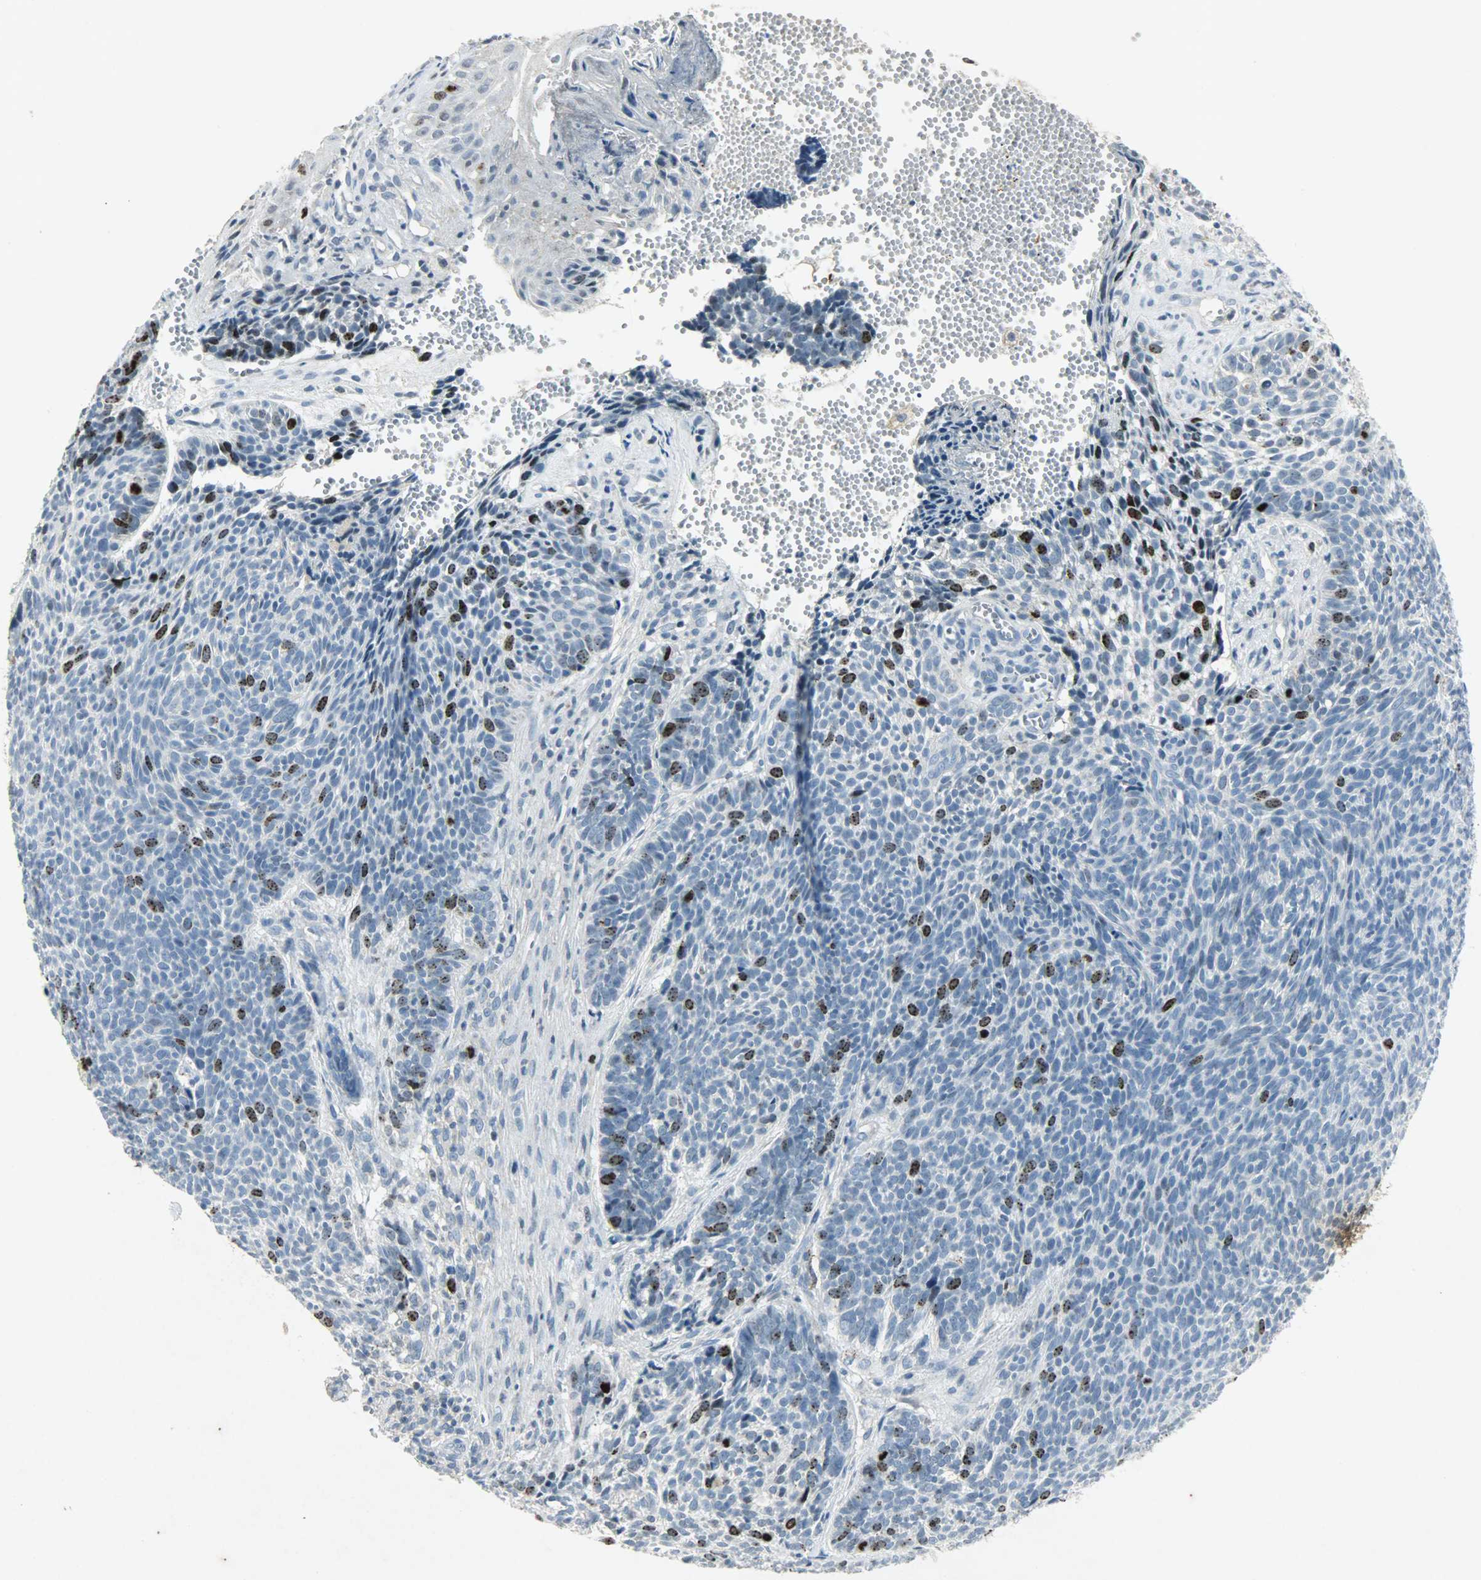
{"staining": {"intensity": "strong", "quantity": "<25%", "location": "nuclear"}, "tissue": "skin cancer", "cell_type": "Tumor cells", "image_type": "cancer", "snomed": [{"axis": "morphology", "description": "Basal cell carcinoma"}, {"axis": "topography", "description": "Skin"}], "caption": "Skin cancer stained for a protein shows strong nuclear positivity in tumor cells. The protein of interest is stained brown, and the nuclei are stained in blue (DAB (3,3'-diaminobenzidine) IHC with brightfield microscopy, high magnification).", "gene": "AURKB", "patient": {"sex": "male", "age": 84}}